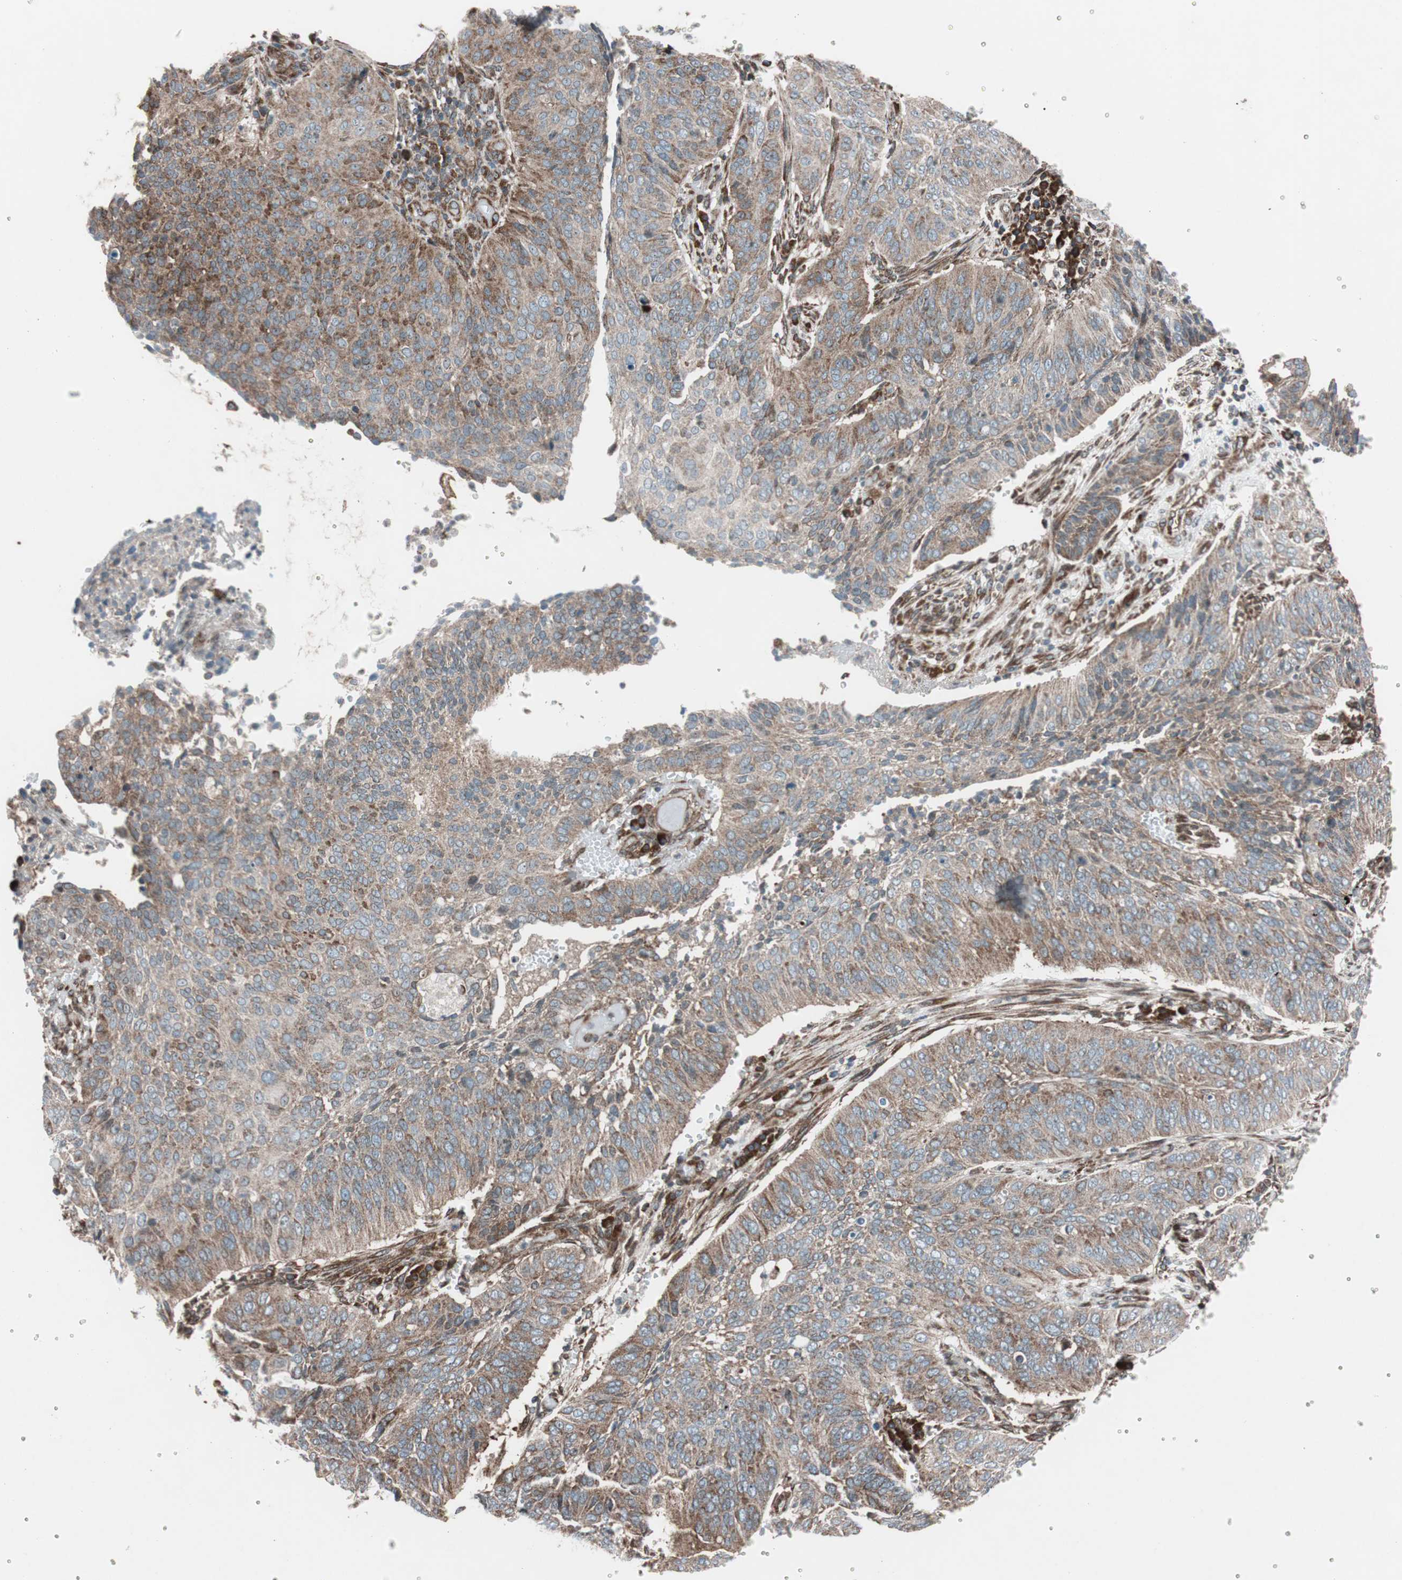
{"staining": {"intensity": "moderate", "quantity": ">75%", "location": "cytoplasmic/membranous"}, "tissue": "cervical cancer", "cell_type": "Tumor cells", "image_type": "cancer", "snomed": [{"axis": "morphology", "description": "Squamous cell carcinoma, NOS"}, {"axis": "topography", "description": "Cervix"}], "caption": "Protein analysis of cervical cancer tissue reveals moderate cytoplasmic/membranous positivity in about >75% of tumor cells.", "gene": "CCL14", "patient": {"sex": "female", "age": 39}}